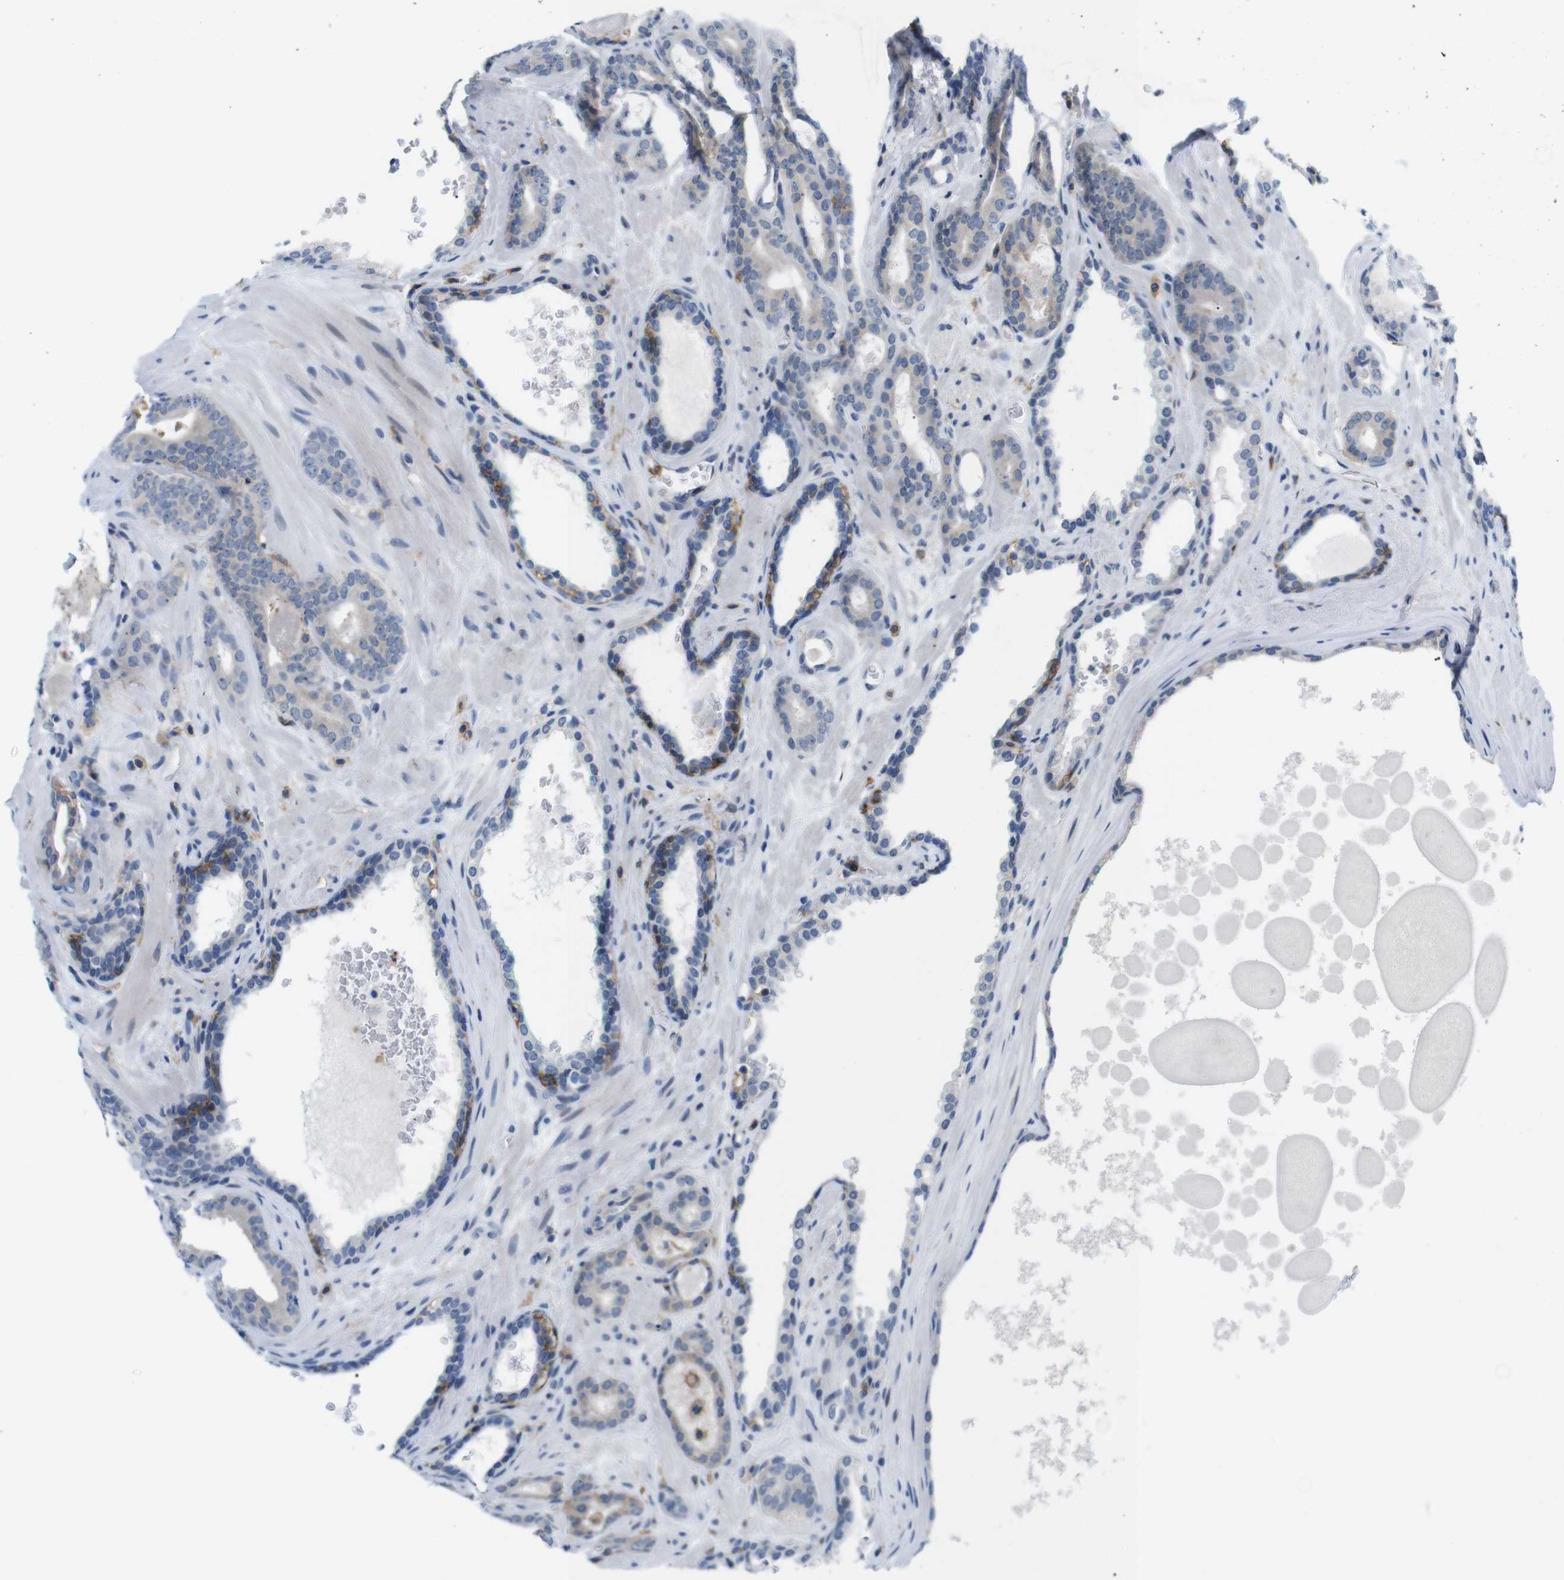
{"staining": {"intensity": "negative", "quantity": "none", "location": "none"}, "tissue": "prostate cancer", "cell_type": "Tumor cells", "image_type": "cancer", "snomed": [{"axis": "morphology", "description": "Adenocarcinoma, High grade"}, {"axis": "topography", "description": "Prostate"}], "caption": "An image of human prostate cancer is negative for staining in tumor cells.", "gene": "CD300C", "patient": {"sex": "male", "age": 60}}